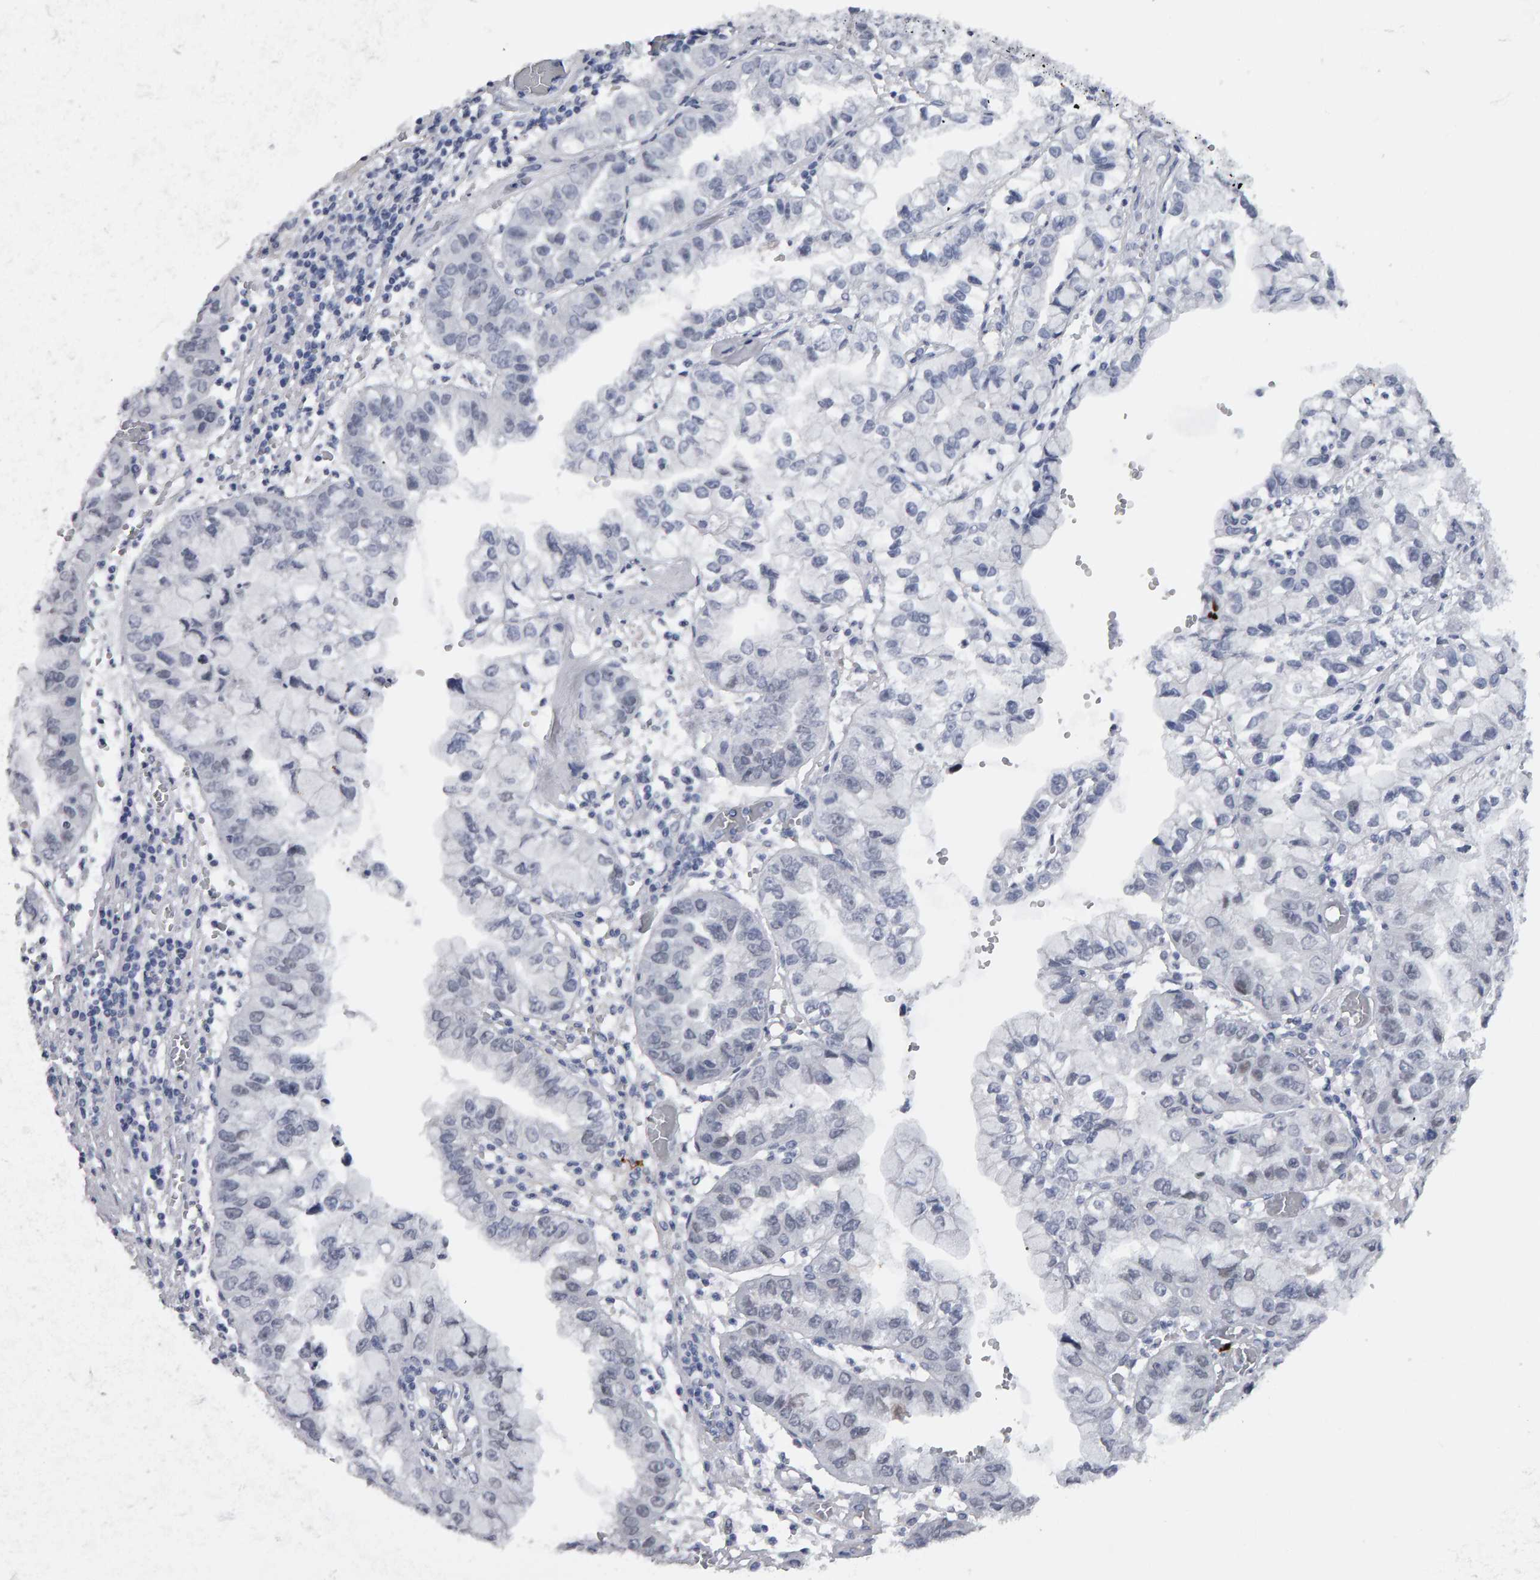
{"staining": {"intensity": "weak", "quantity": "<25%", "location": "nuclear"}, "tissue": "liver cancer", "cell_type": "Tumor cells", "image_type": "cancer", "snomed": [{"axis": "morphology", "description": "Cholangiocarcinoma"}, {"axis": "topography", "description": "Liver"}], "caption": "Tumor cells are negative for protein expression in human liver cholangiocarcinoma.", "gene": "IPO8", "patient": {"sex": "female", "age": 79}}